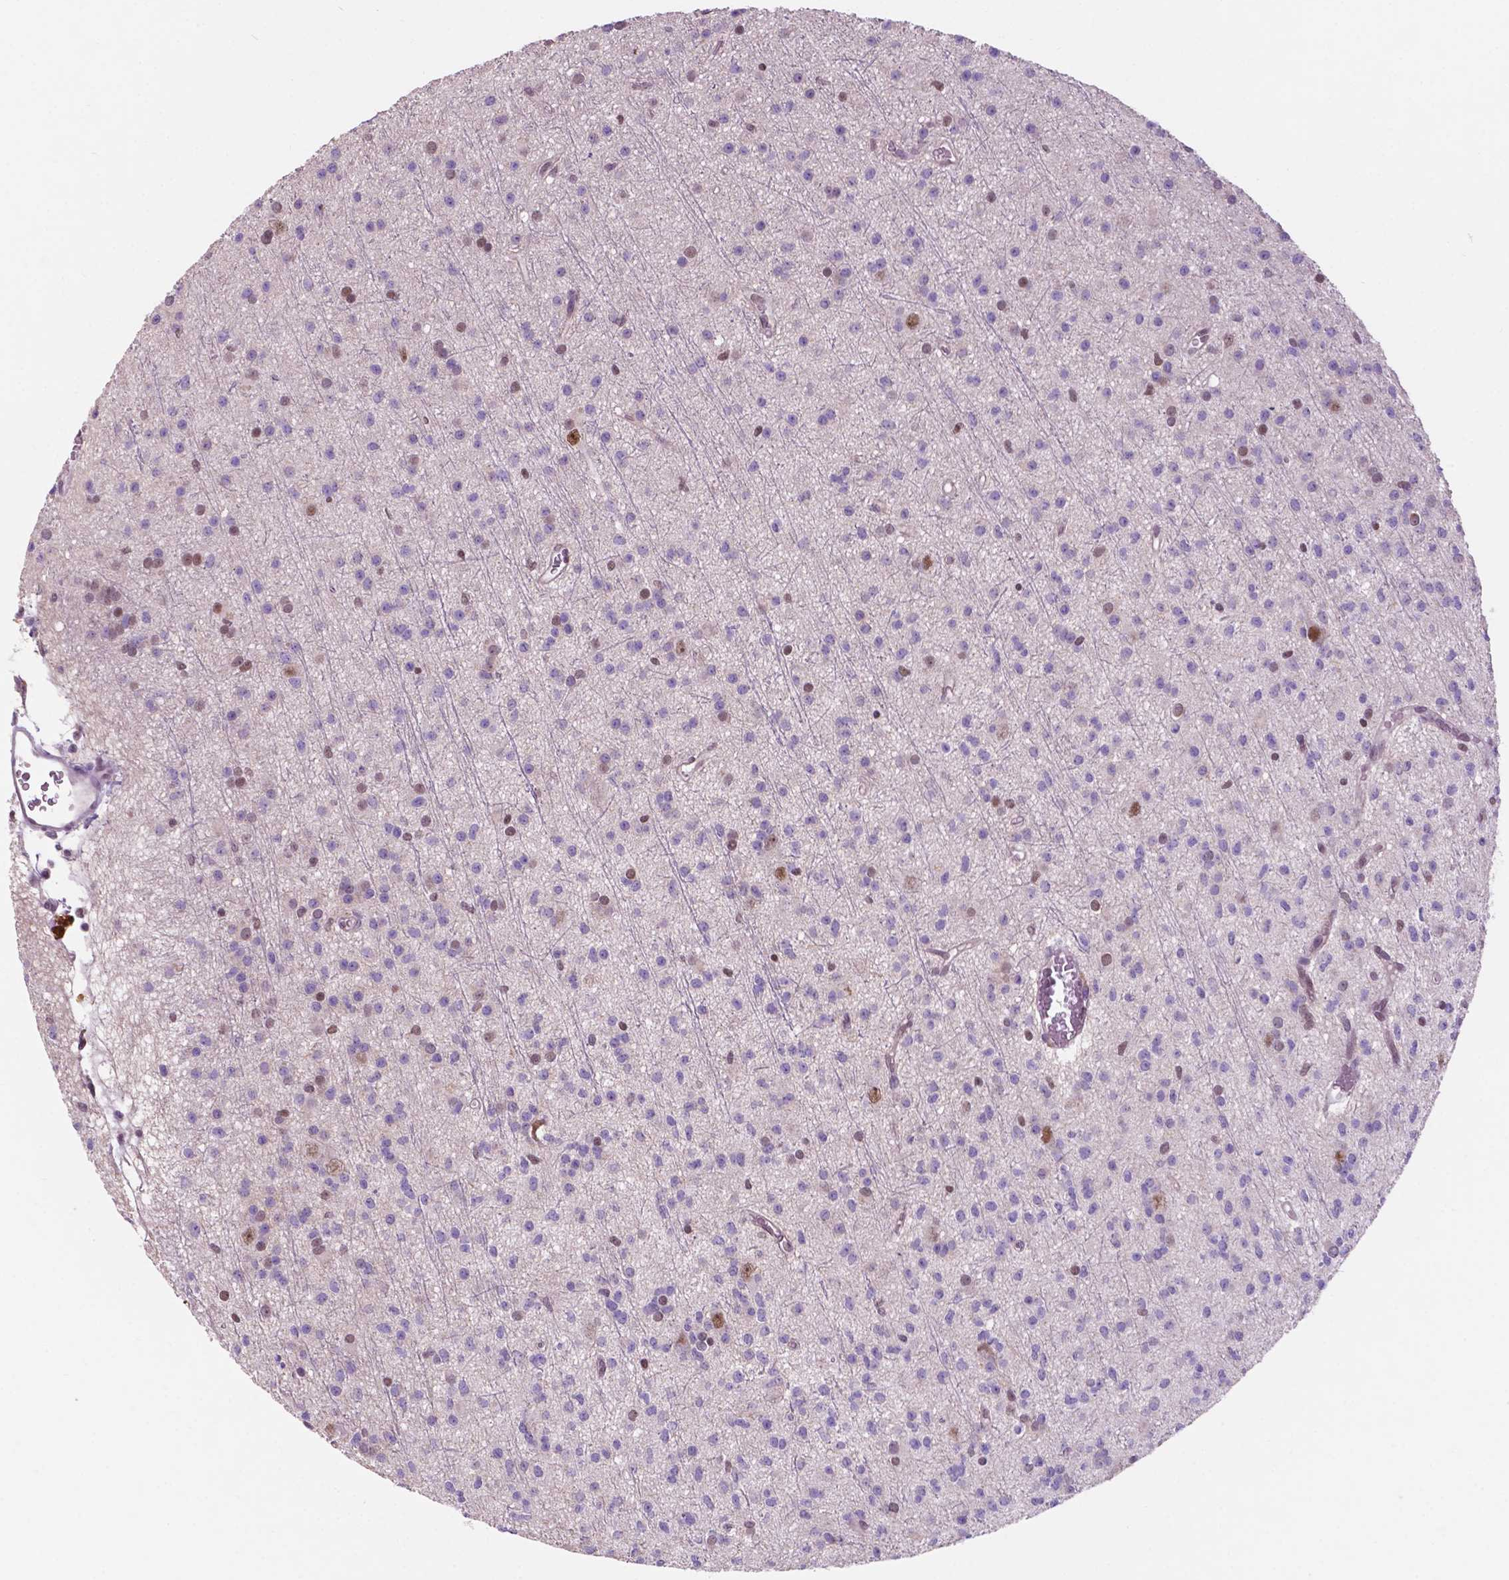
{"staining": {"intensity": "weak", "quantity": "<25%", "location": "nuclear"}, "tissue": "glioma", "cell_type": "Tumor cells", "image_type": "cancer", "snomed": [{"axis": "morphology", "description": "Glioma, malignant, Low grade"}, {"axis": "topography", "description": "Brain"}], "caption": "Human glioma stained for a protein using immunohistochemistry (IHC) reveals no staining in tumor cells.", "gene": "FAM50B", "patient": {"sex": "male", "age": 27}}